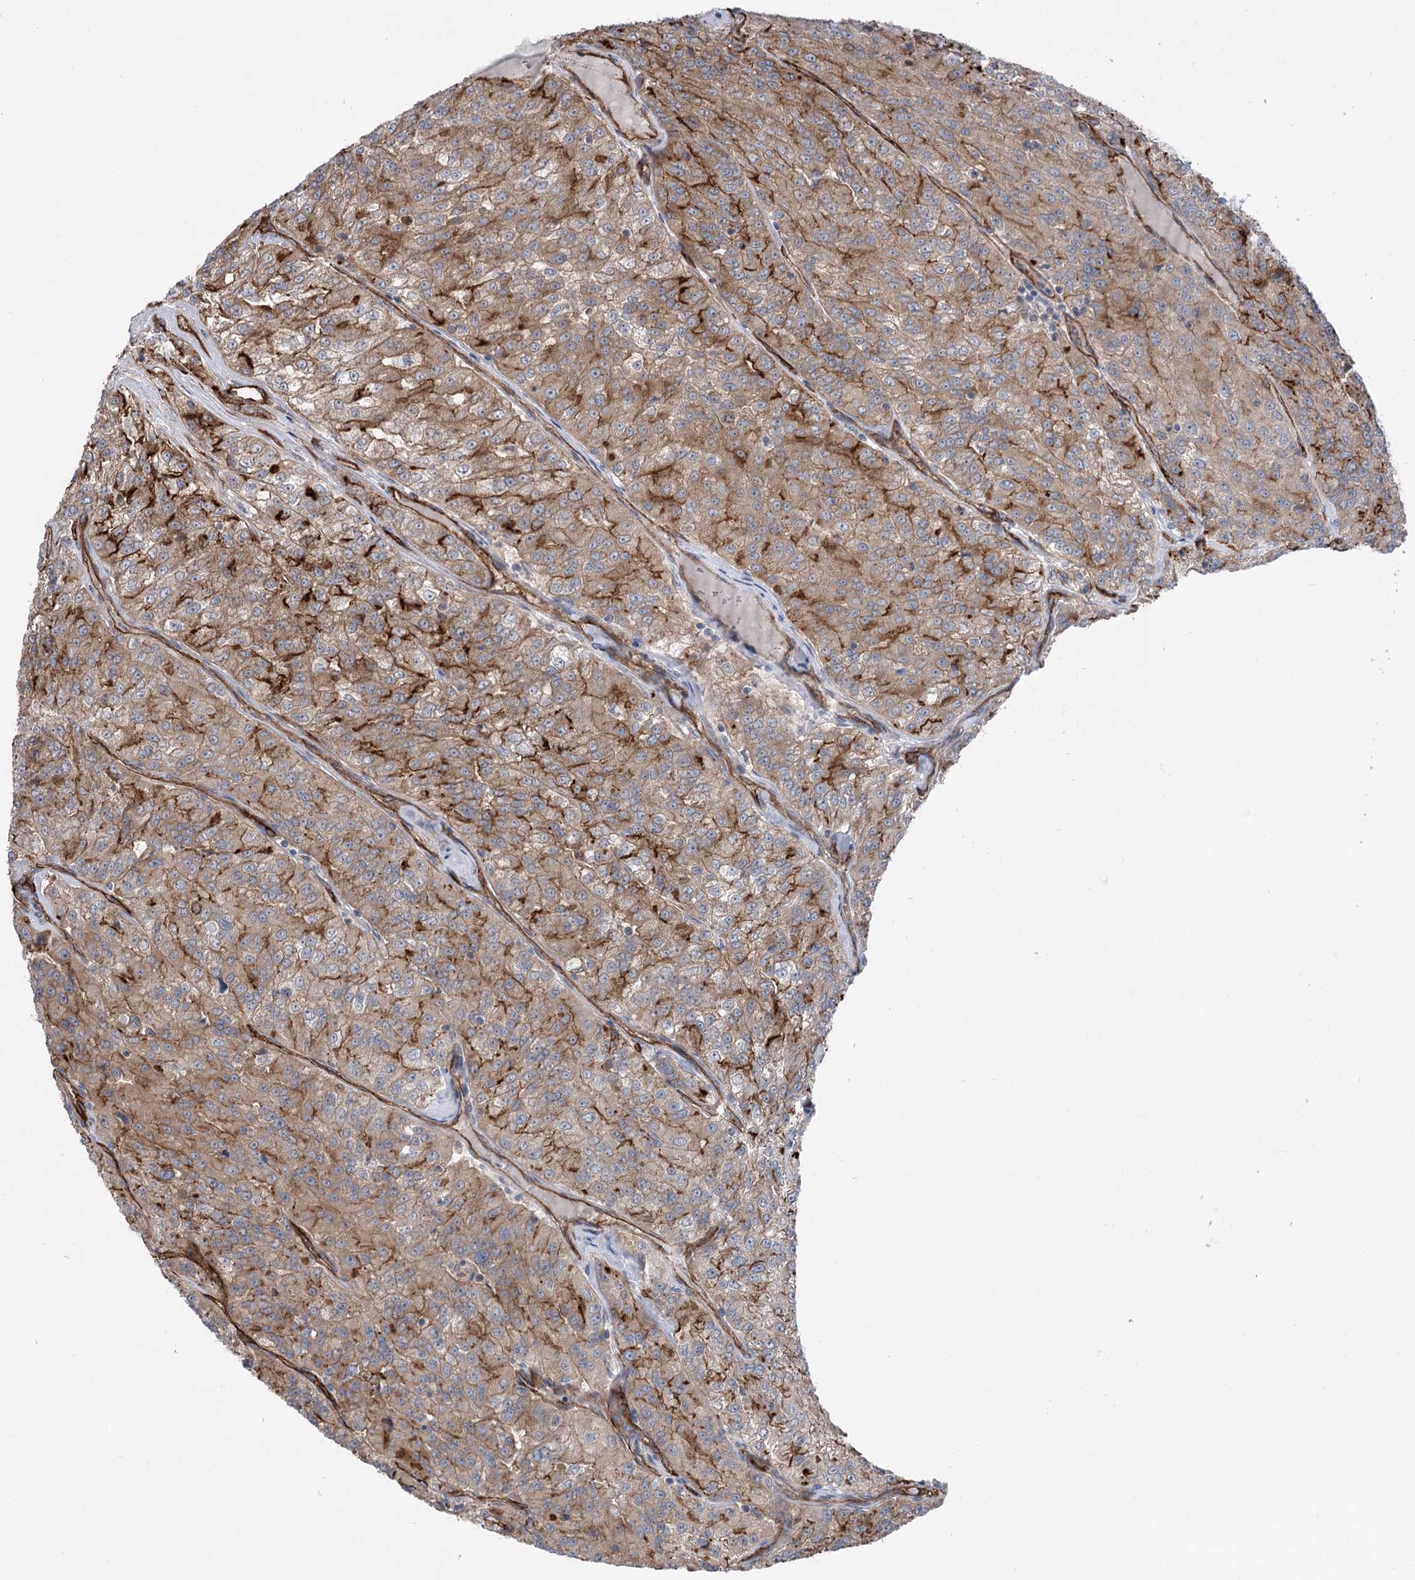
{"staining": {"intensity": "strong", "quantity": "25%-75%", "location": "cytoplasmic/membranous"}, "tissue": "renal cancer", "cell_type": "Tumor cells", "image_type": "cancer", "snomed": [{"axis": "morphology", "description": "Adenocarcinoma, NOS"}, {"axis": "topography", "description": "Kidney"}], "caption": "Brown immunohistochemical staining in renal cancer (adenocarcinoma) demonstrates strong cytoplasmic/membranous staining in approximately 25%-75% of tumor cells.", "gene": "MTPAP", "patient": {"sex": "female", "age": 63}}